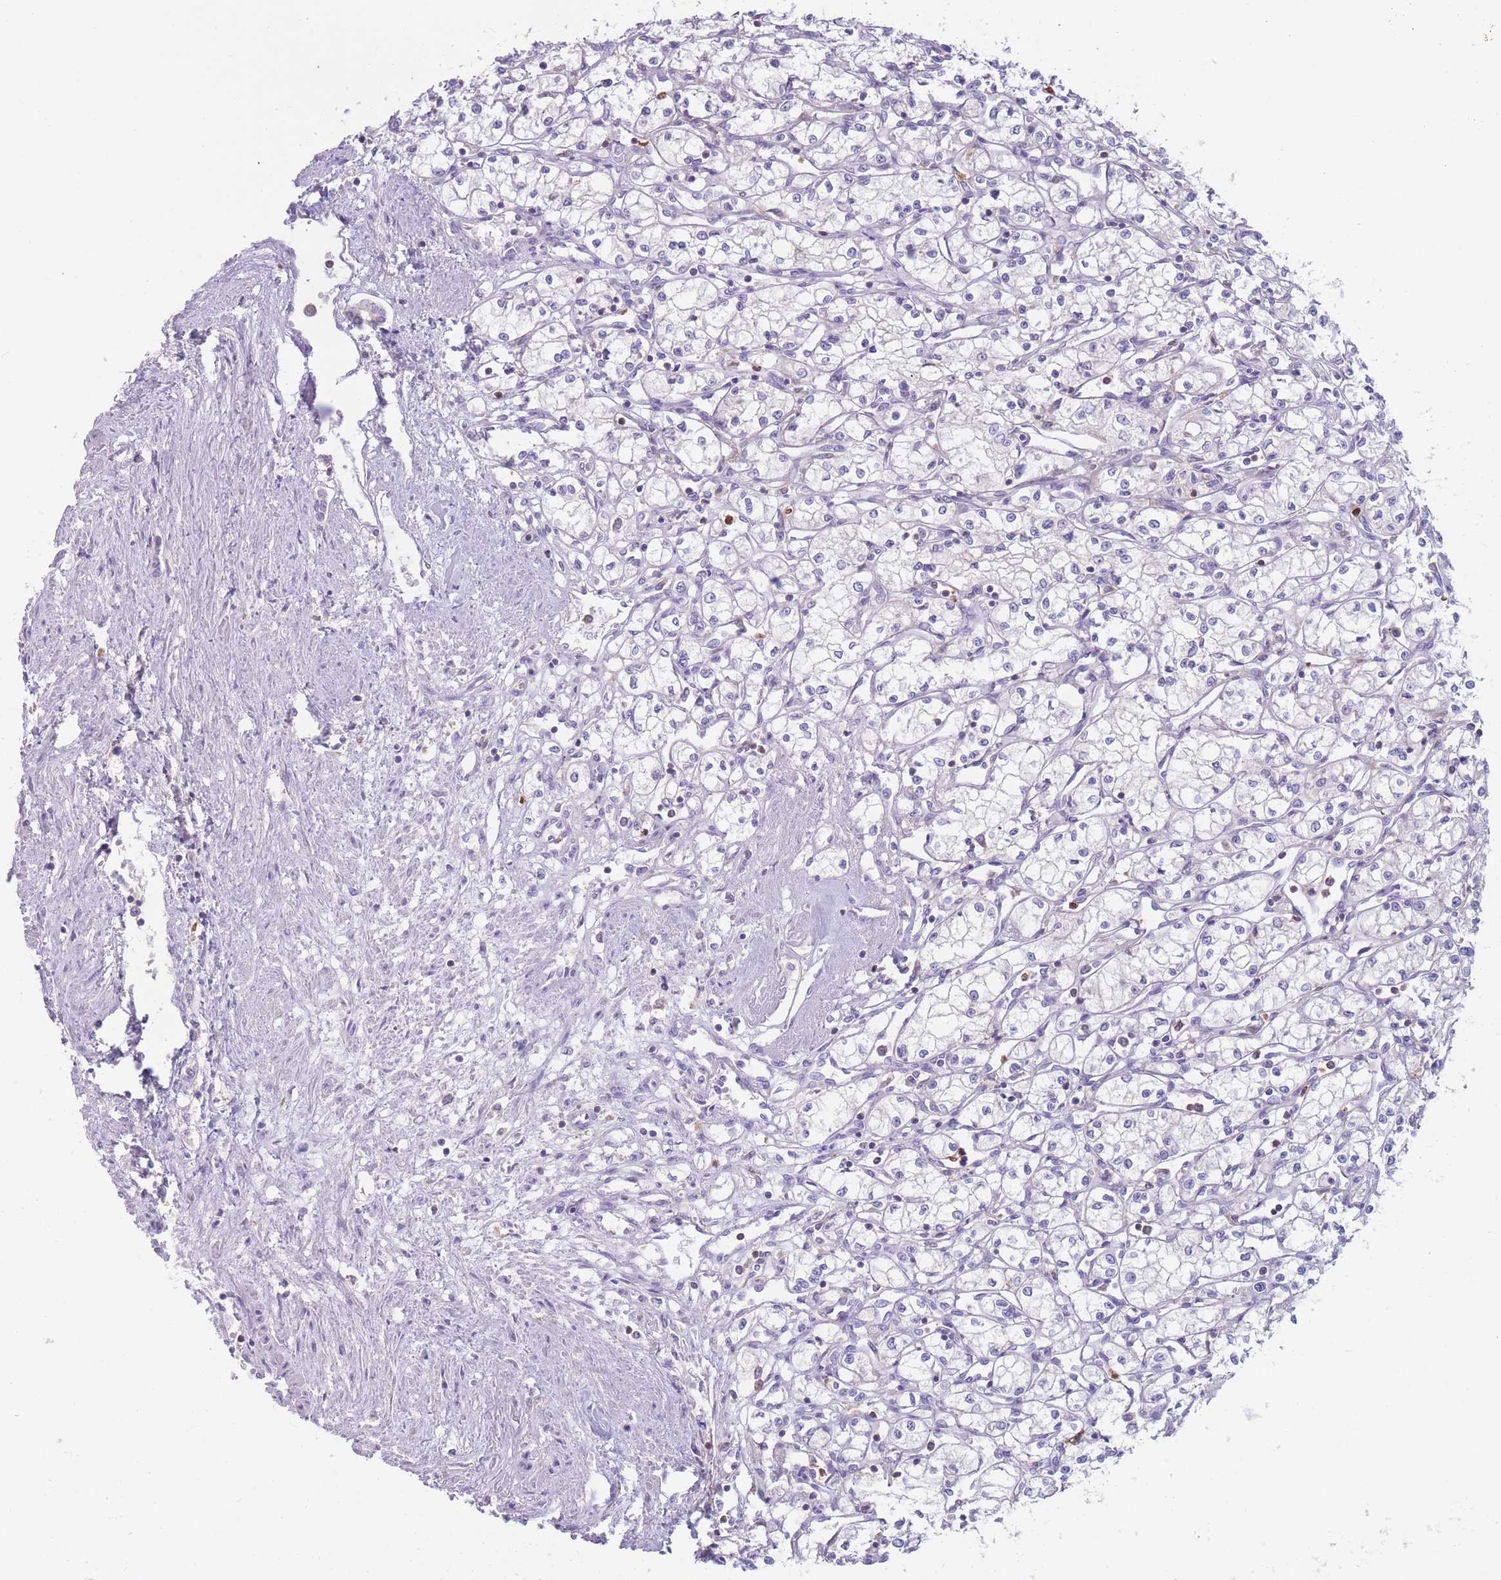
{"staining": {"intensity": "negative", "quantity": "none", "location": "none"}, "tissue": "renal cancer", "cell_type": "Tumor cells", "image_type": "cancer", "snomed": [{"axis": "morphology", "description": "Adenocarcinoma, NOS"}, {"axis": "topography", "description": "Kidney"}], "caption": "This is an immunohistochemistry histopathology image of renal cancer (adenocarcinoma). There is no positivity in tumor cells.", "gene": "ST3GAL4", "patient": {"sex": "male", "age": 59}}